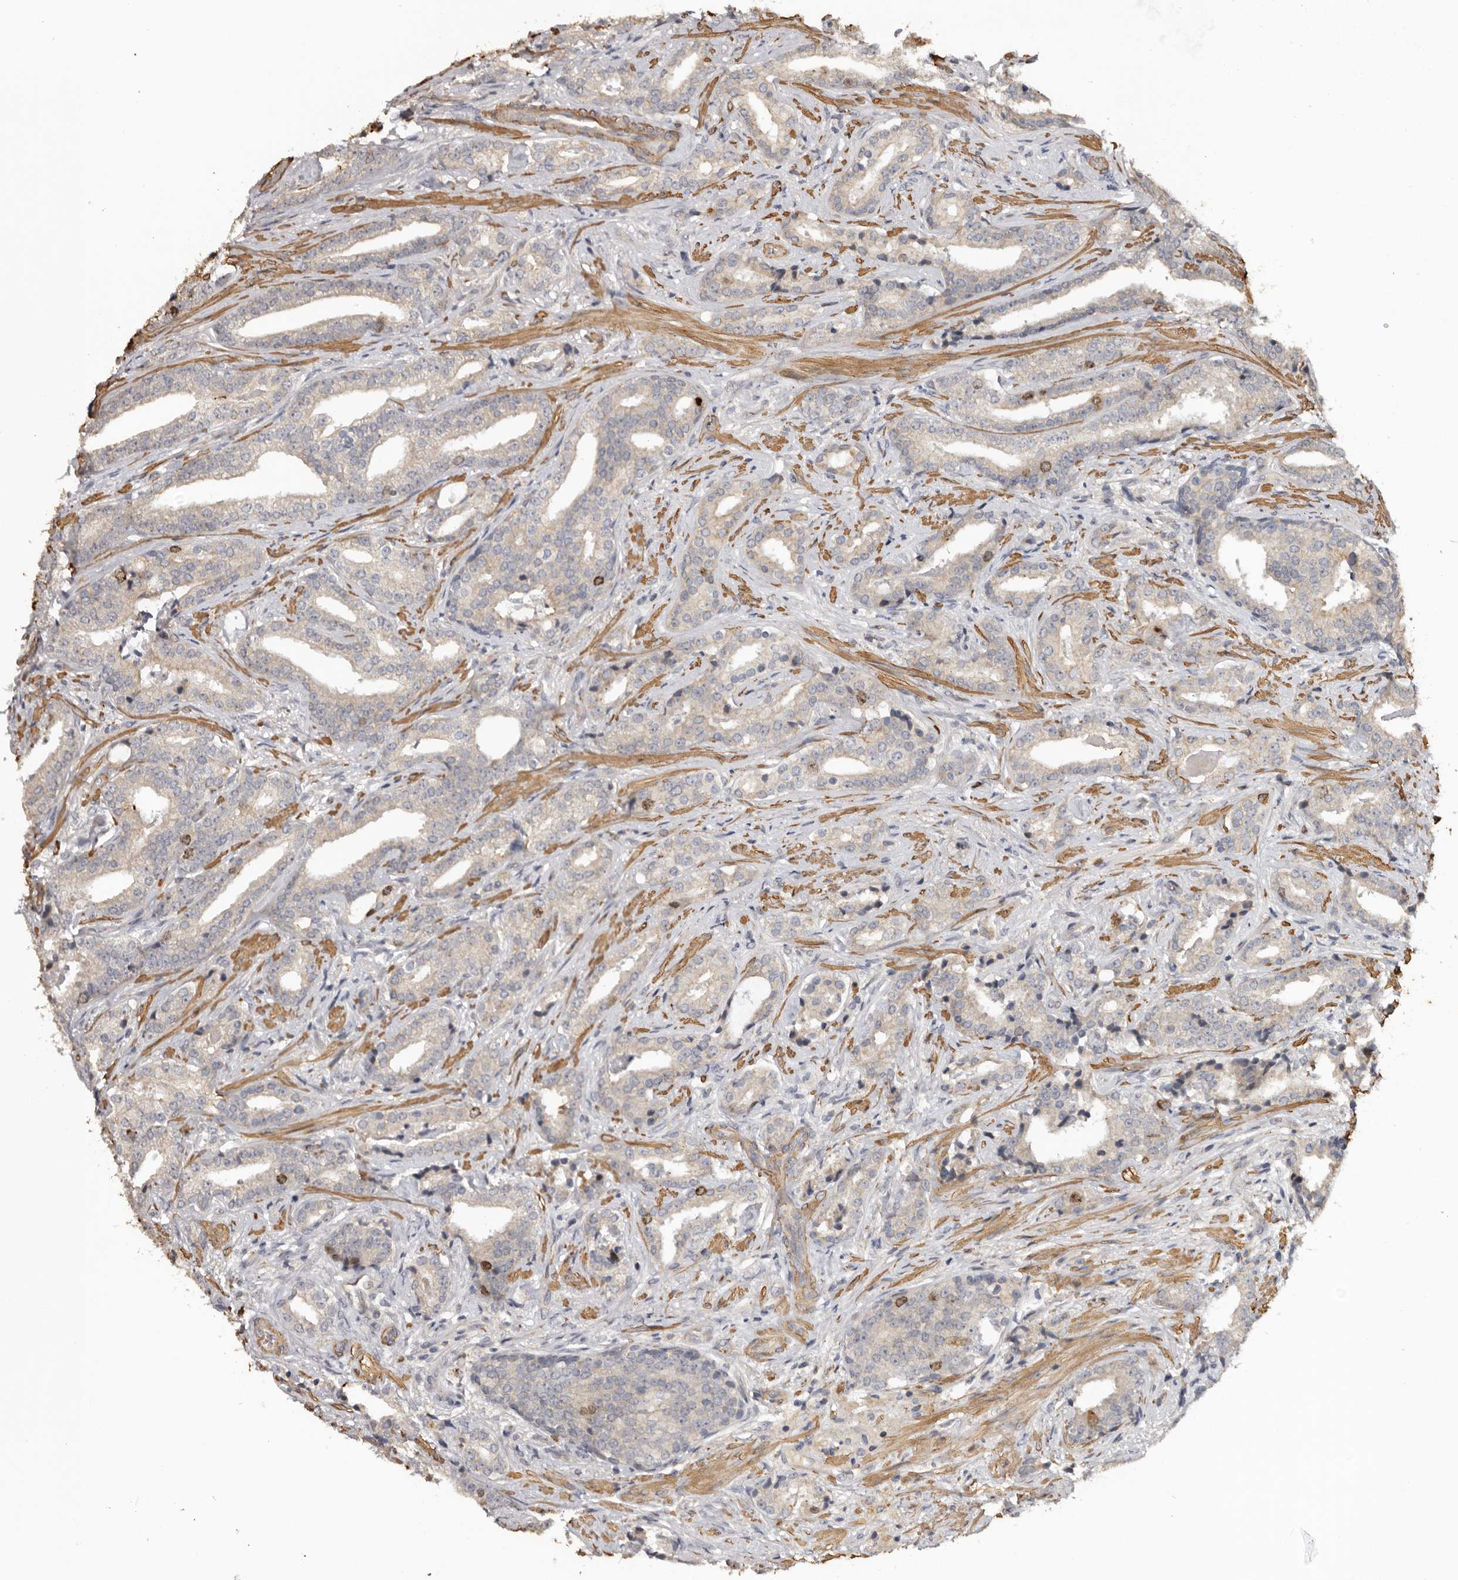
{"staining": {"intensity": "negative", "quantity": "none", "location": "none"}, "tissue": "prostate cancer", "cell_type": "Tumor cells", "image_type": "cancer", "snomed": [{"axis": "morphology", "description": "Adenocarcinoma, Low grade"}, {"axis": "topography", "description": "Prostate"}], "caption": "Tumor cells show no significant expression in adenocarcinoma (low-grade) (prostate).", "gene": "CDCA8", "patient": {"sex": "male", "age": 67}}